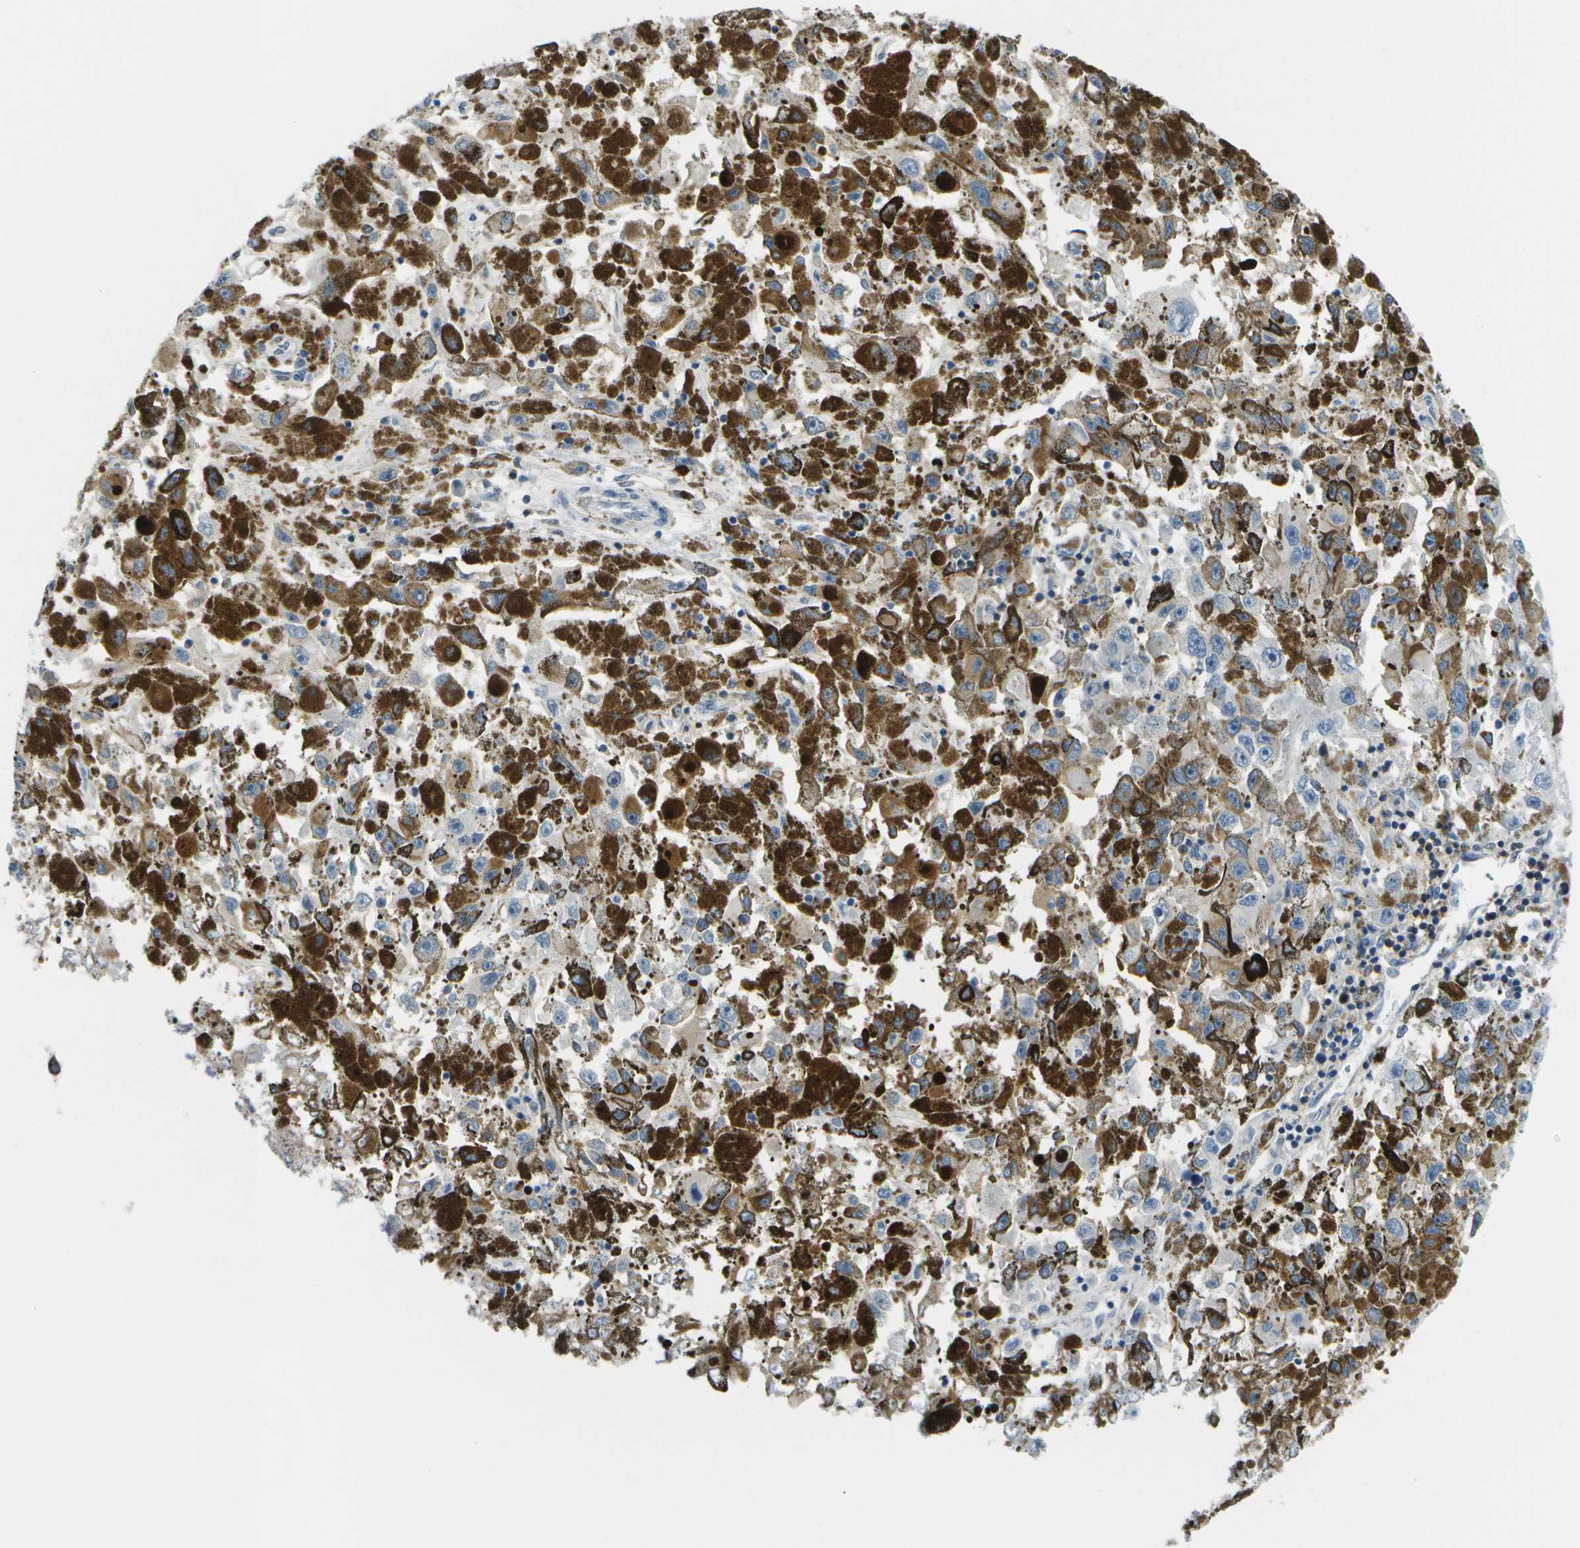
{"staining": {"intensity": "negative", "quantity": "none", "location": "none"}, "tissue": "melanoma", "cell_type": "Tumor cells", "image_type": "cancer", "snomed": [{"axis": "morphology", "description": "Malignant melanoma, NOS"}, {"axis": "topography", "description": "Skin"}], "caption": "DAB immunohistochemical staining of human malignant melanoma displays no significant positivity in tumor cells. (DAB (3,3'-diaminobenzidine) IHC, high magnification).", "gene": "RCSD1", "patient": {"sex": "female", "age": 104}}